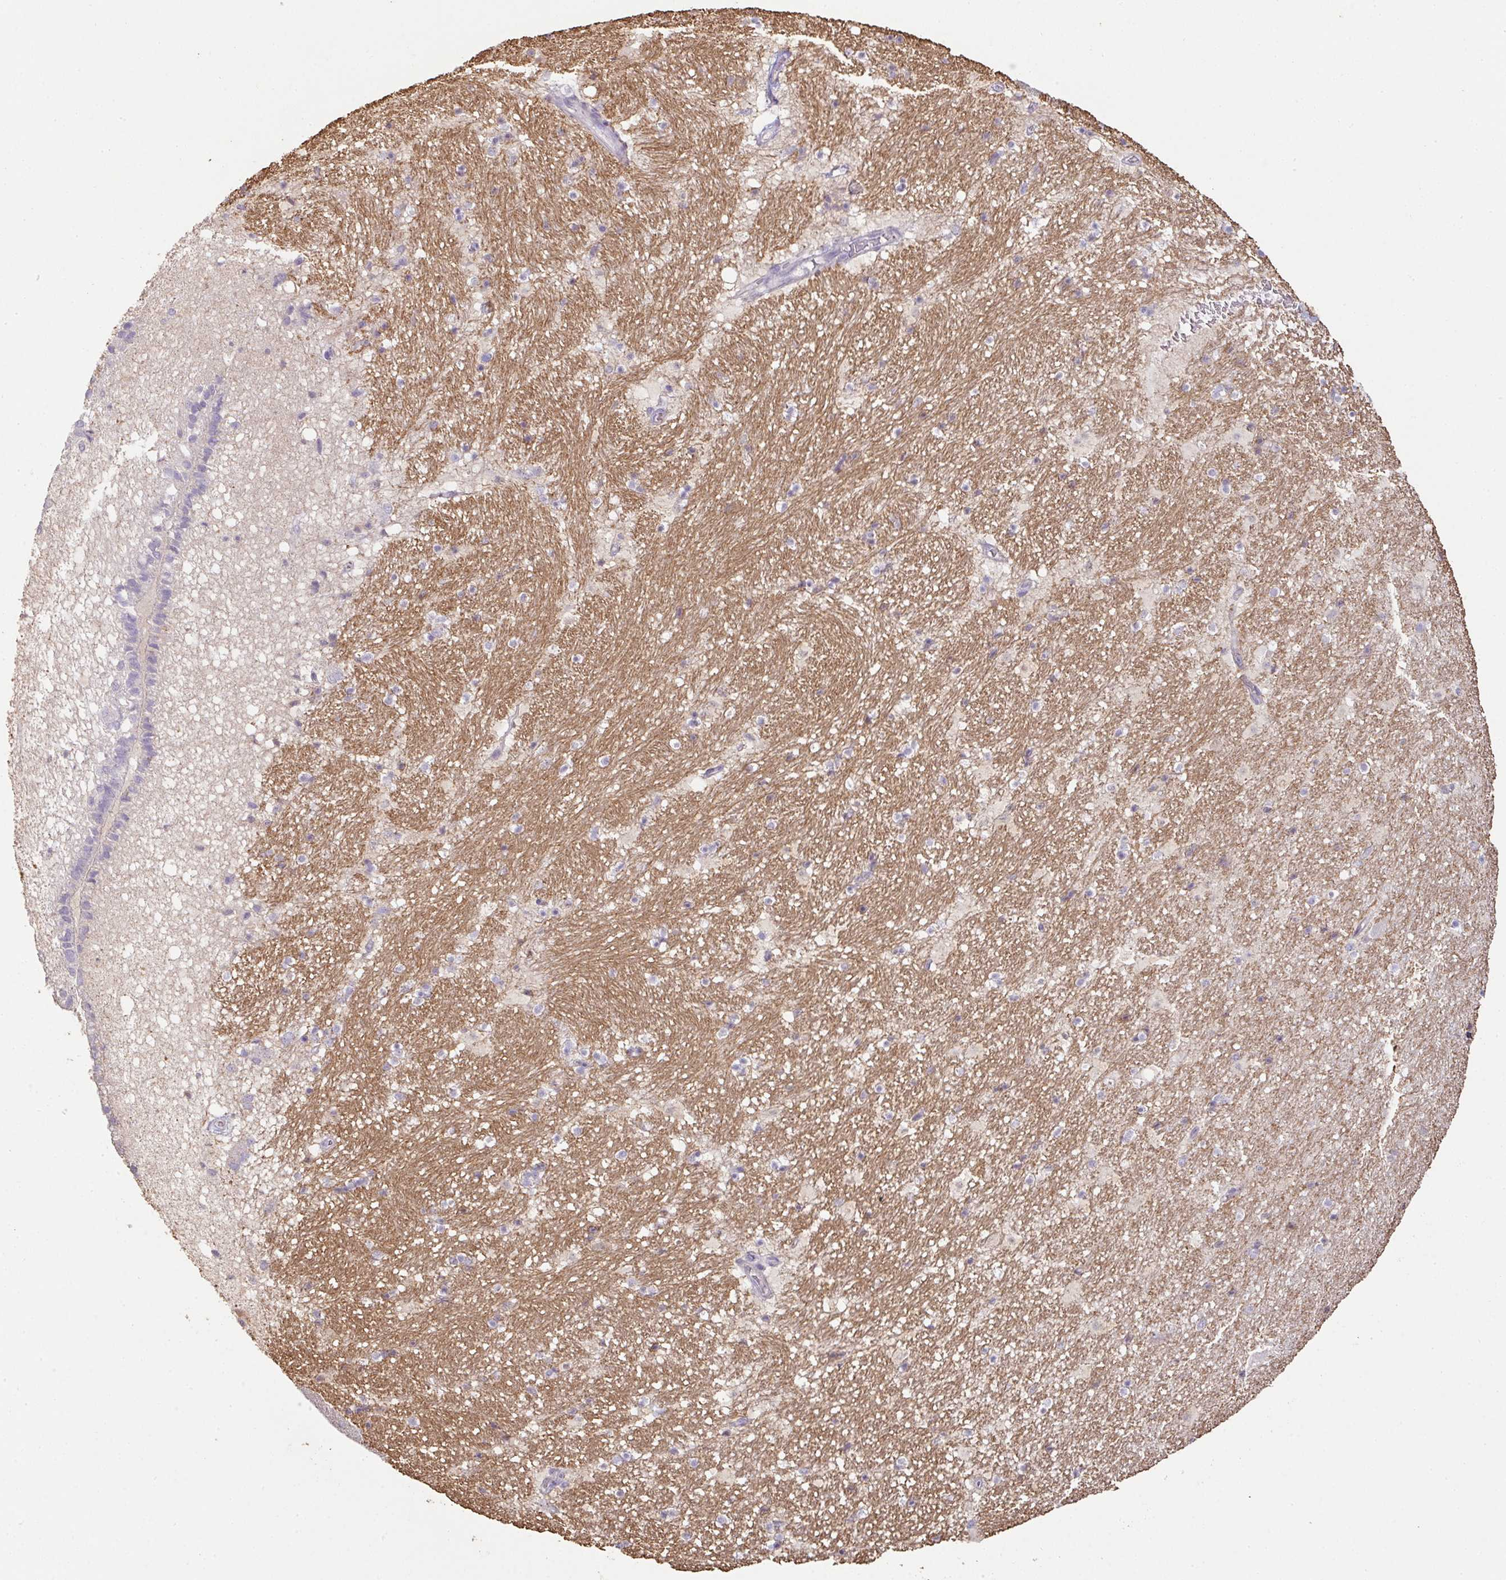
{"staining": {"intensity": "negative", "quantity": "none", "location": "none"}, "tissue": "hippocampus", "cell_type": "Glial cells", "image_type": "normal", "snomed": [{"axis": "morphology", "description": "Normal tissue, NOS"}, {"axis": "topography", "description": "Hippocampus"}], "caption": "This is an immunohistochemistry photomicrograph of normal hippocampus. There is no positivity in glial cells.", "gene": "ZNF266", "patient": {"sex": "male", "age": 37}}